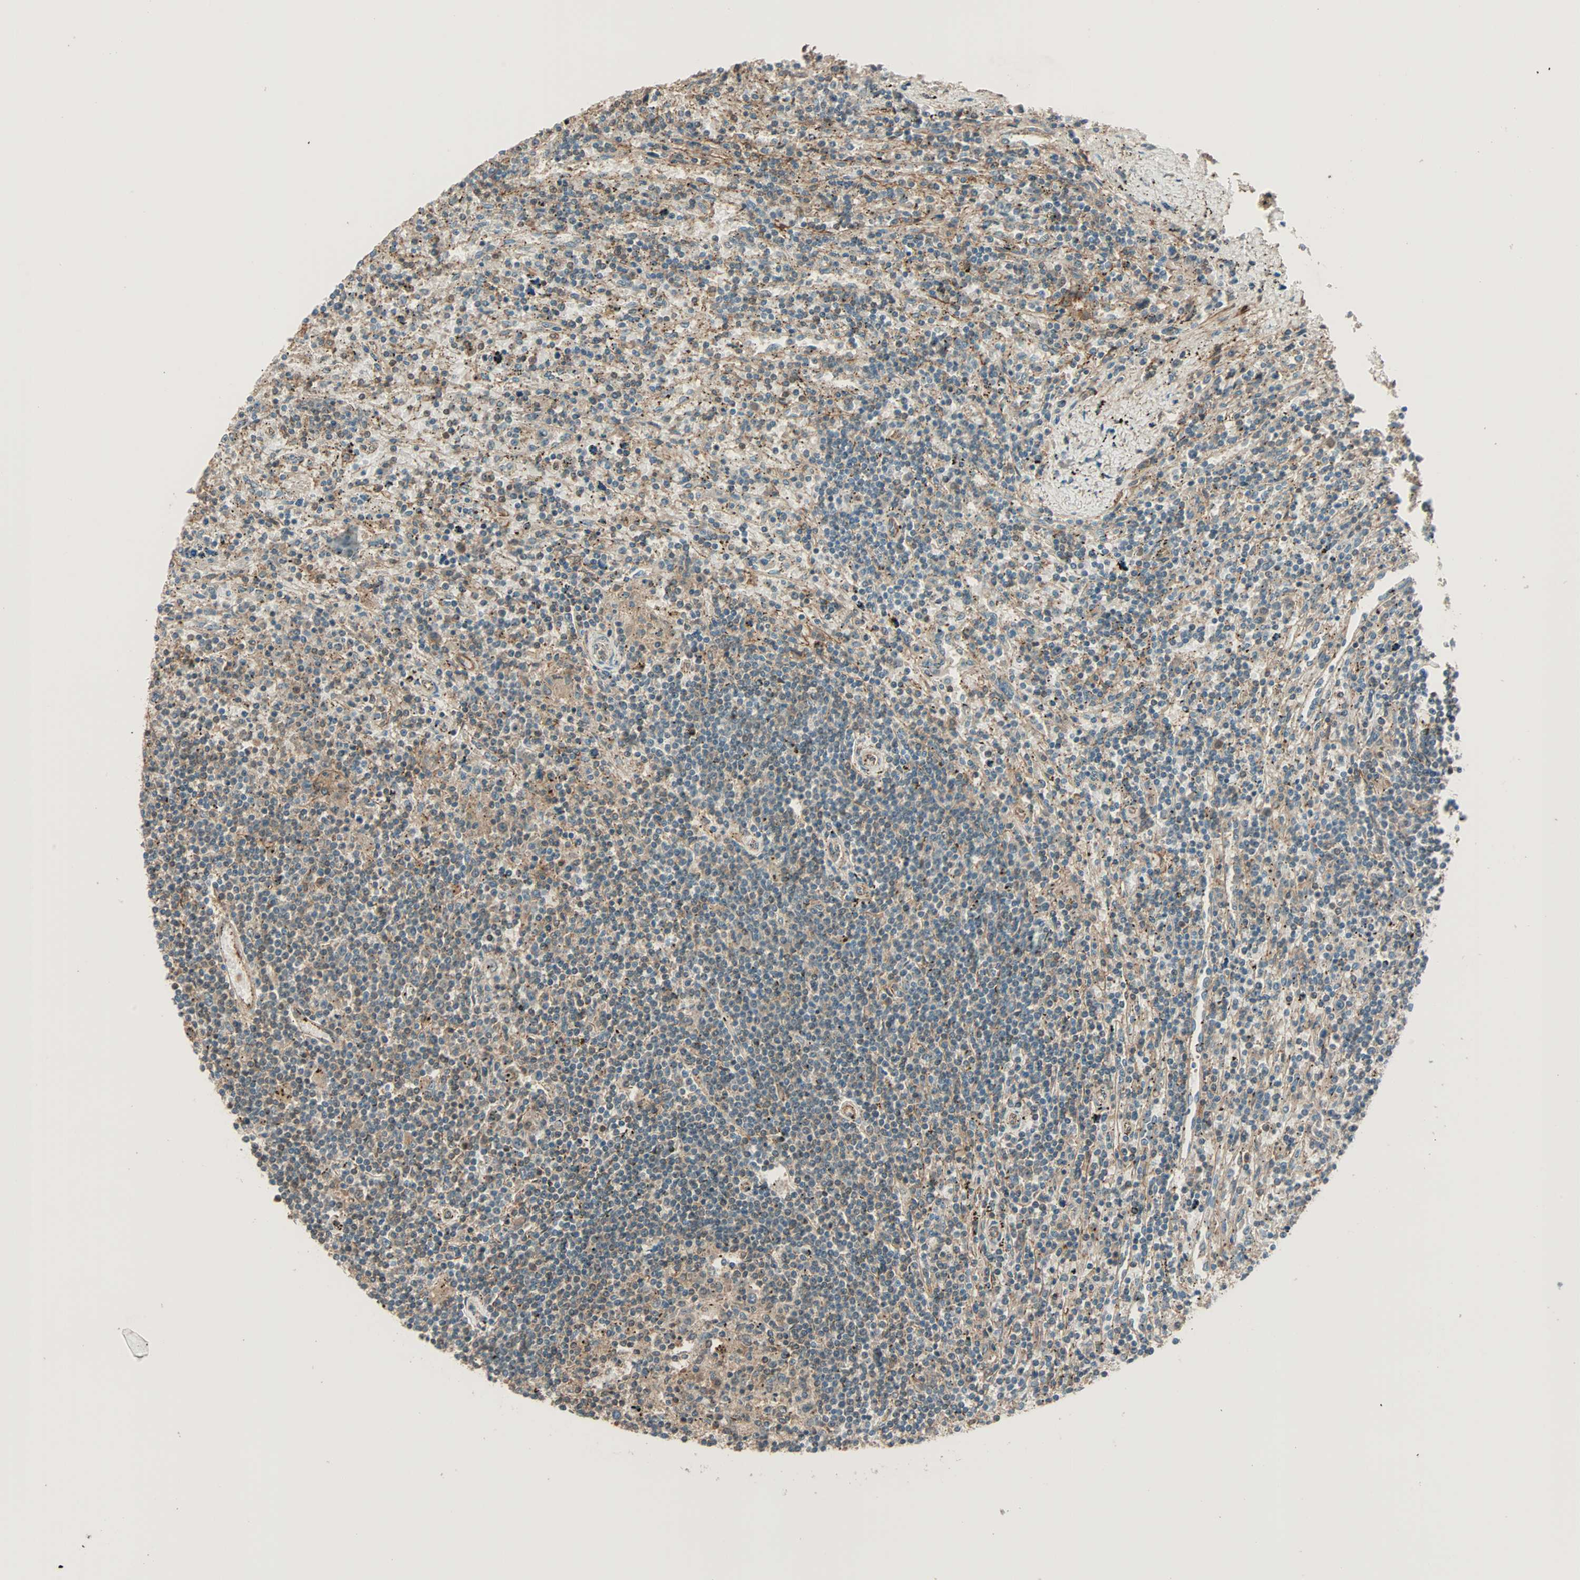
{"staining": {"intensity": "weak", "quantity": "<25%", "location": "cytoplasmic/membranous"}, "tissue": "lymphoma", "cell_type": "Tumor cells", "image_type": "cancer", "snomed": [{"axis": "morphology", "description": "Malignant lymphoma, non-Hodgkin's type, Low grade"}, {"axis": "topography", "description": "Spleen"}], "caption": "This is an immunohistochemistry histopathology image of human lymphoma. There is no expression in tumor cells.", "gene": "MAP3K21", "patient": {"sex": "male", "age": 76}}